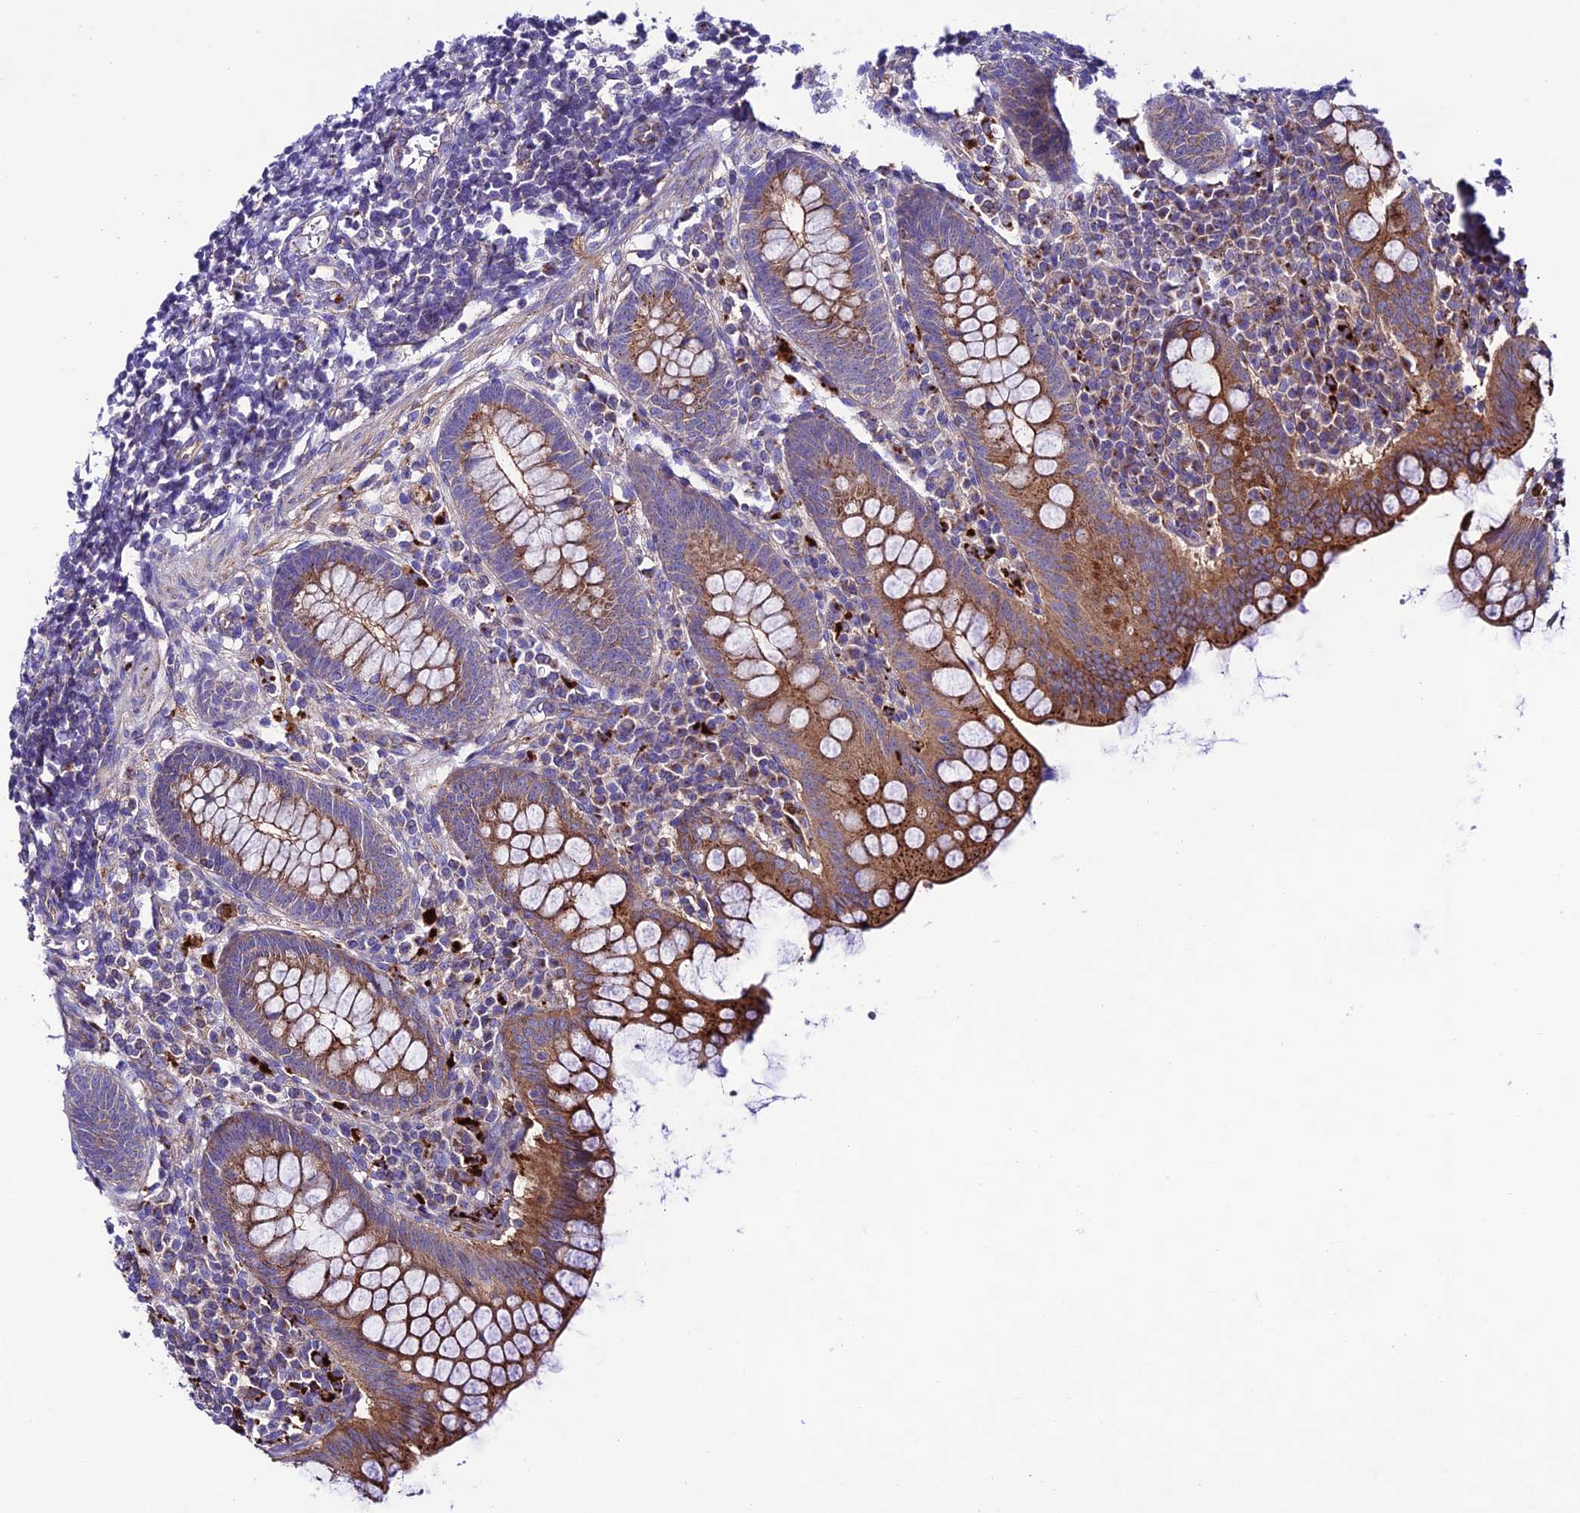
{"staining": {"intensity": "strong", "quantity": ">75%", "location": "cytoplasmic/membranous"}, "tissue": "appendix", "cell_type": "Glandular cells", "image_type": "normal", "snomed": [{"axis": "morphology", "description": "Normal tissue, NOS"}, {"axis": "topography", "description": "Appendix"}], "caption": "Glandular cells reveal strong cytoplasmic/membranous staining in approximately >75% of cells in normal appendix.", "gene": "LACTB2", "patient": {"sex": "female", "age": 33}}